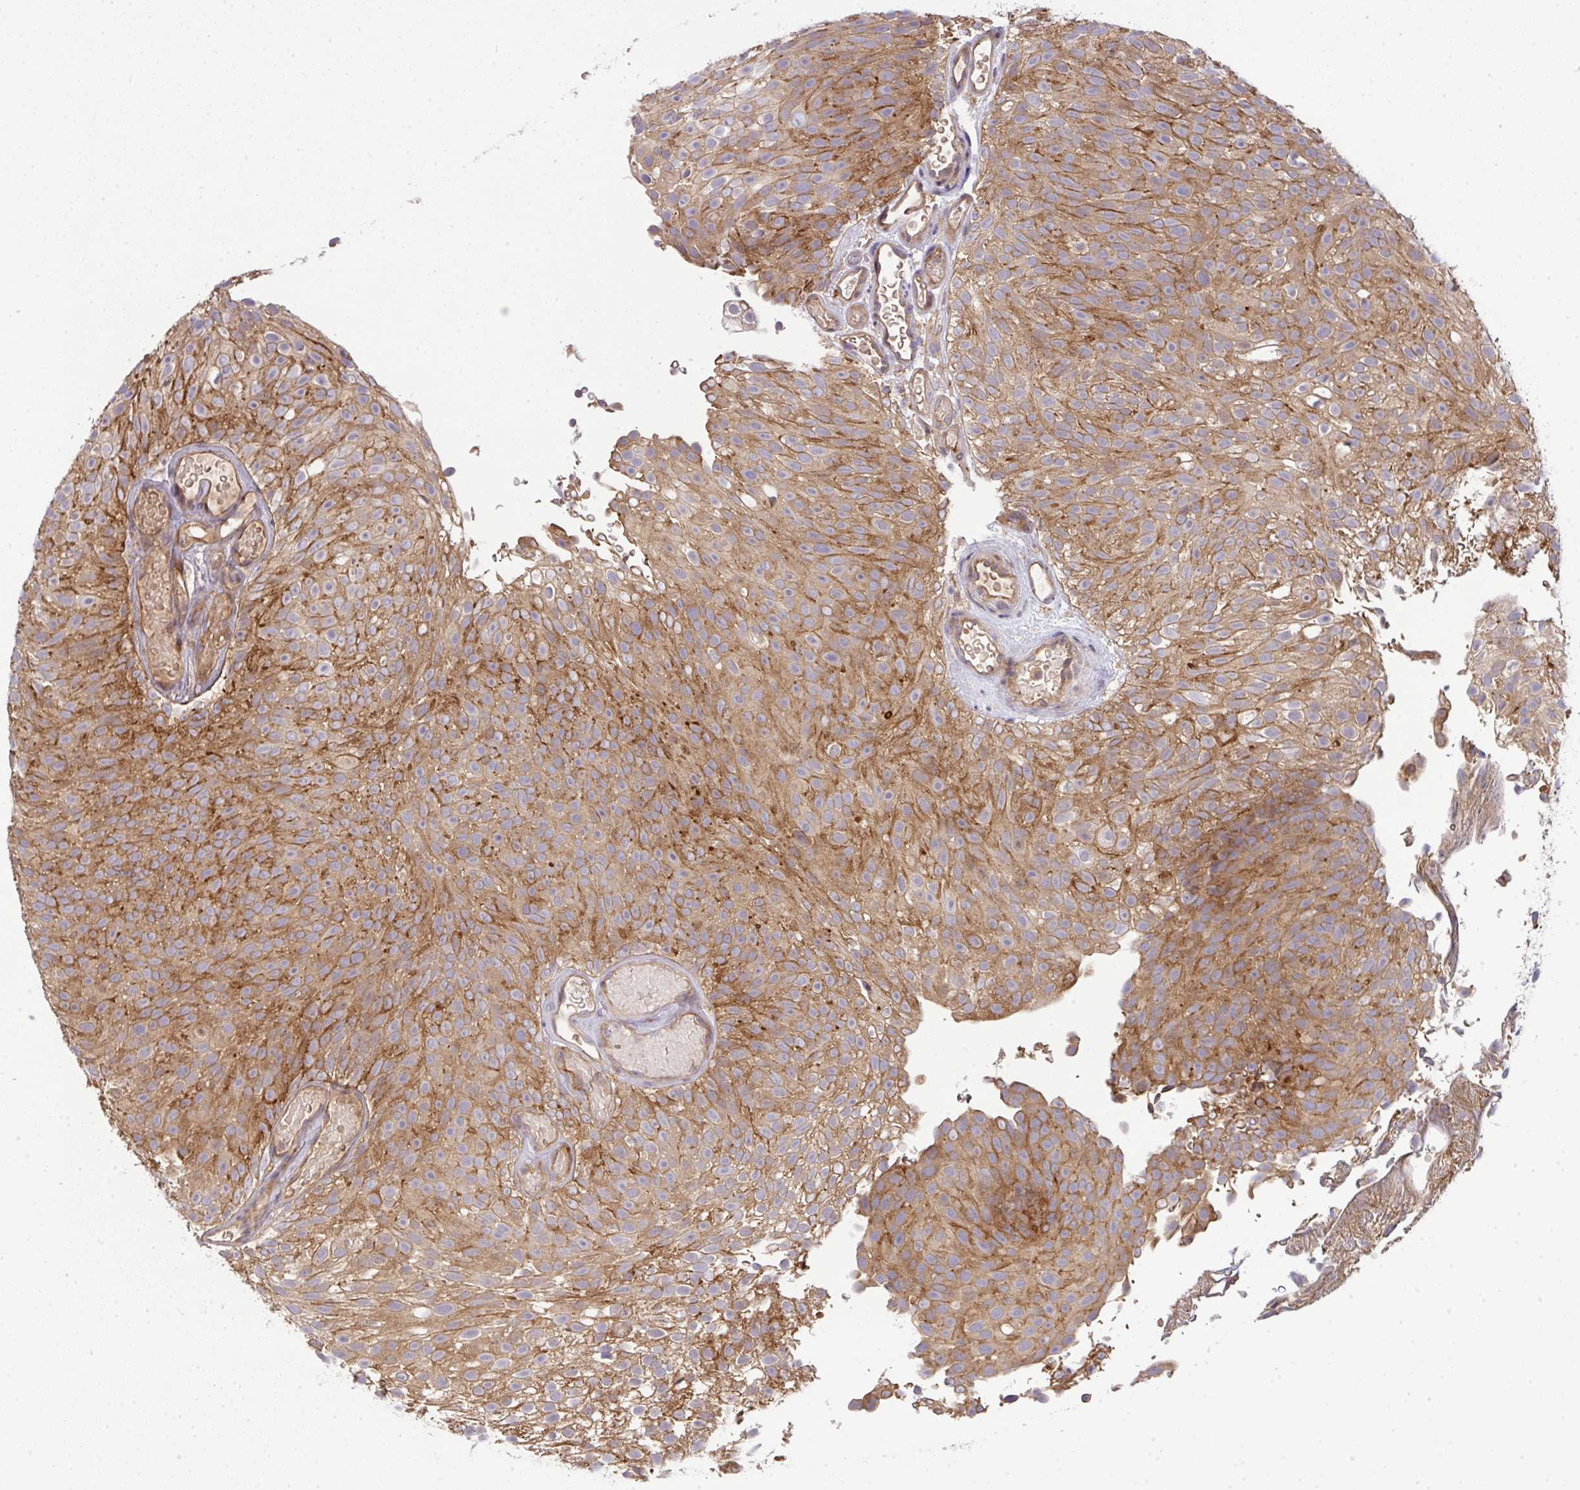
{"staining": {"intensity": "moderate", "quantity": ">75%", "location": "cytoplasmic/membranous"}, "tissue": "urothelial cancer", "cell_type": "Tumor cells", "image_type": "cancer", "snomed": [{"axis": "morphology", "description": "Urothelial carcinoma, Low grade"}, {"axis": "topography", "description": "Urinary bladder"}], "caption": "Immunohistochemical staining of human urothelial cancer displays moderate cytoplasmic/membranous protein staining in about >75% of tumor cells.", "gene": "SLC9A6", "patient": {"sex": "male", "age": 78}}